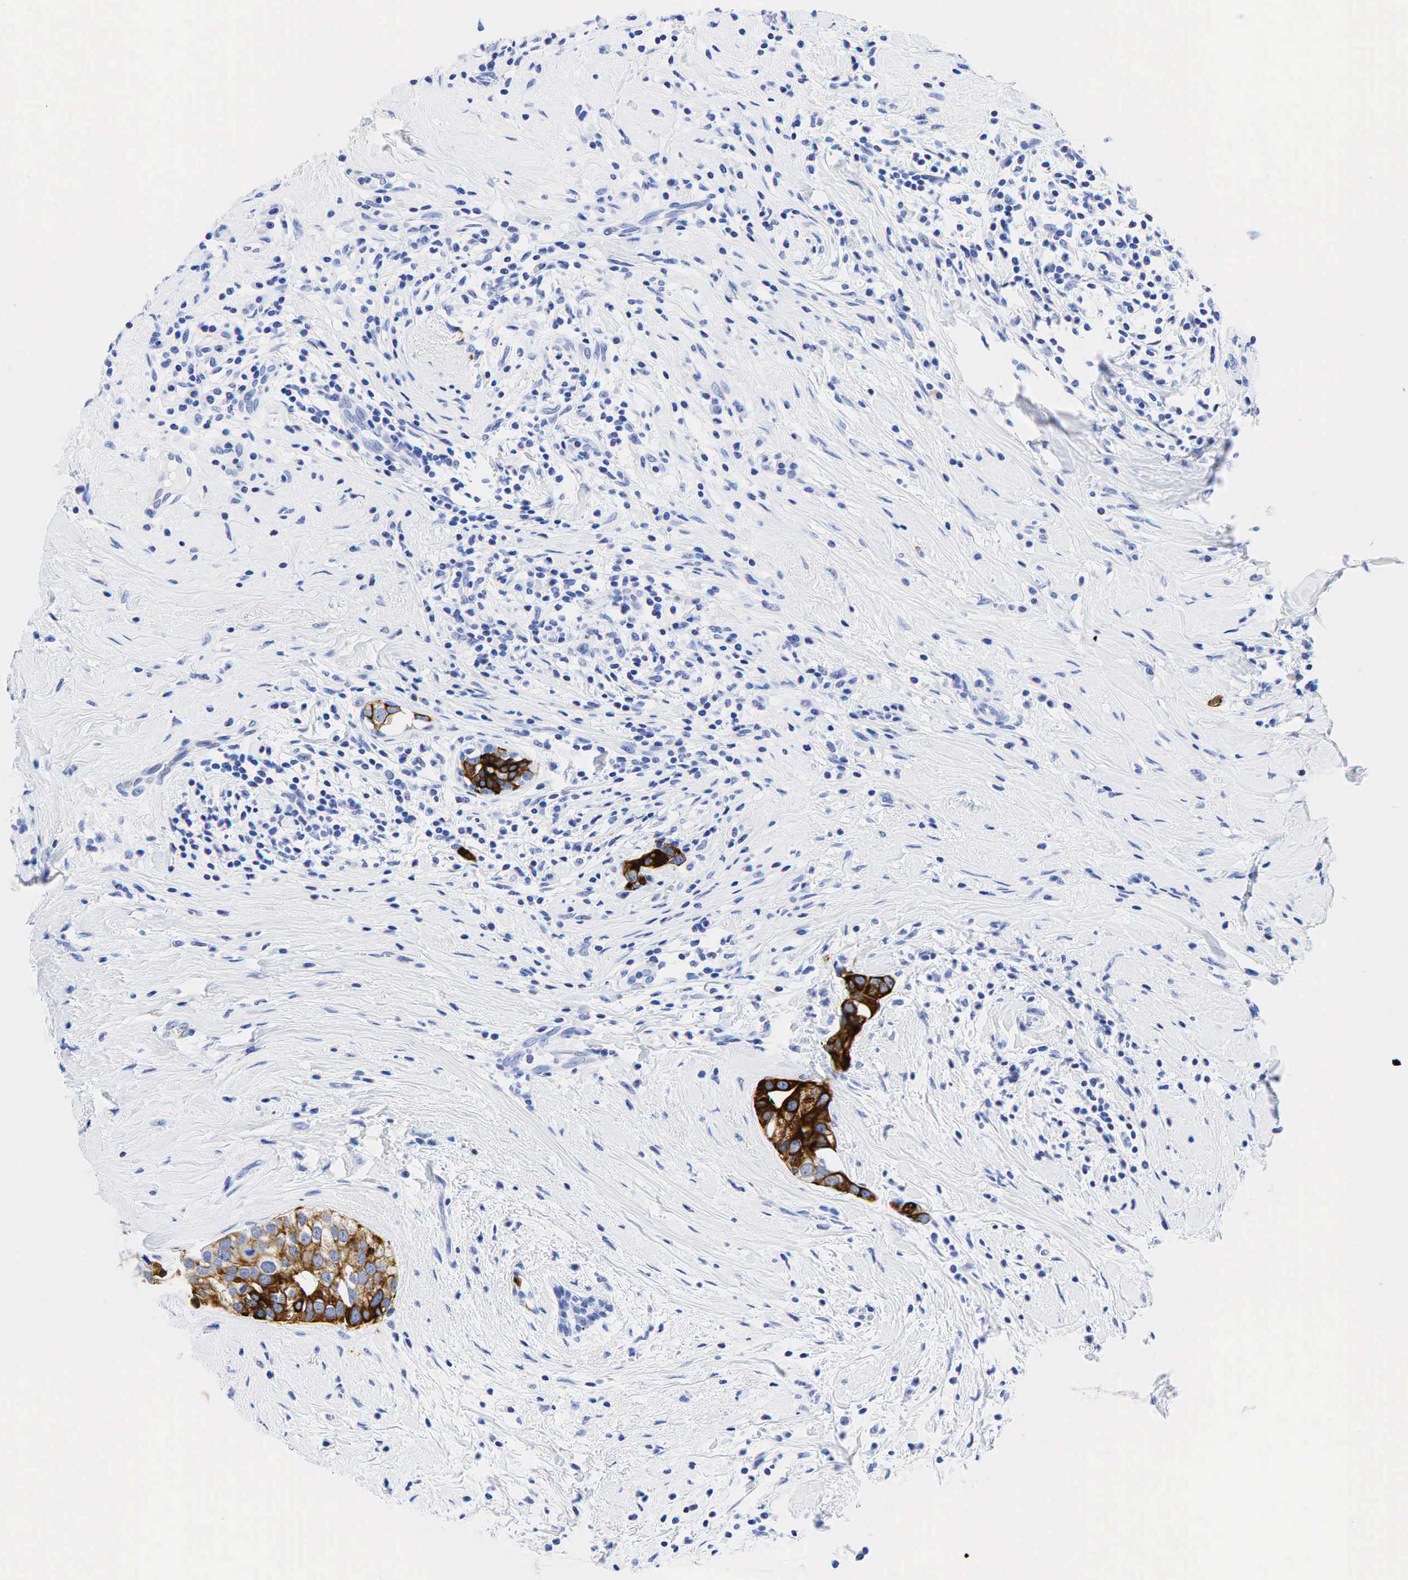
{"staining": {"intensity": "strong", "quantity": "25%-75%", "location": "cytoplasmic/membranous"}, "tissue": "breast cancer", "cell_type": "Tumor cells", "image_type": "cancer", "snomed": [{"axis": "morphology", "description": "Duct carcinoma"}, {"axis": "topography", "description": "Breast"}], "caption": "A histopathology image of human invasive ductal carcinoma (breast) stained for a protein displays strong cytoplasmic/membranous brown staining in tumor cells.", "gene": "KRT18", "patient": {"sex": "female", "age": 55}}